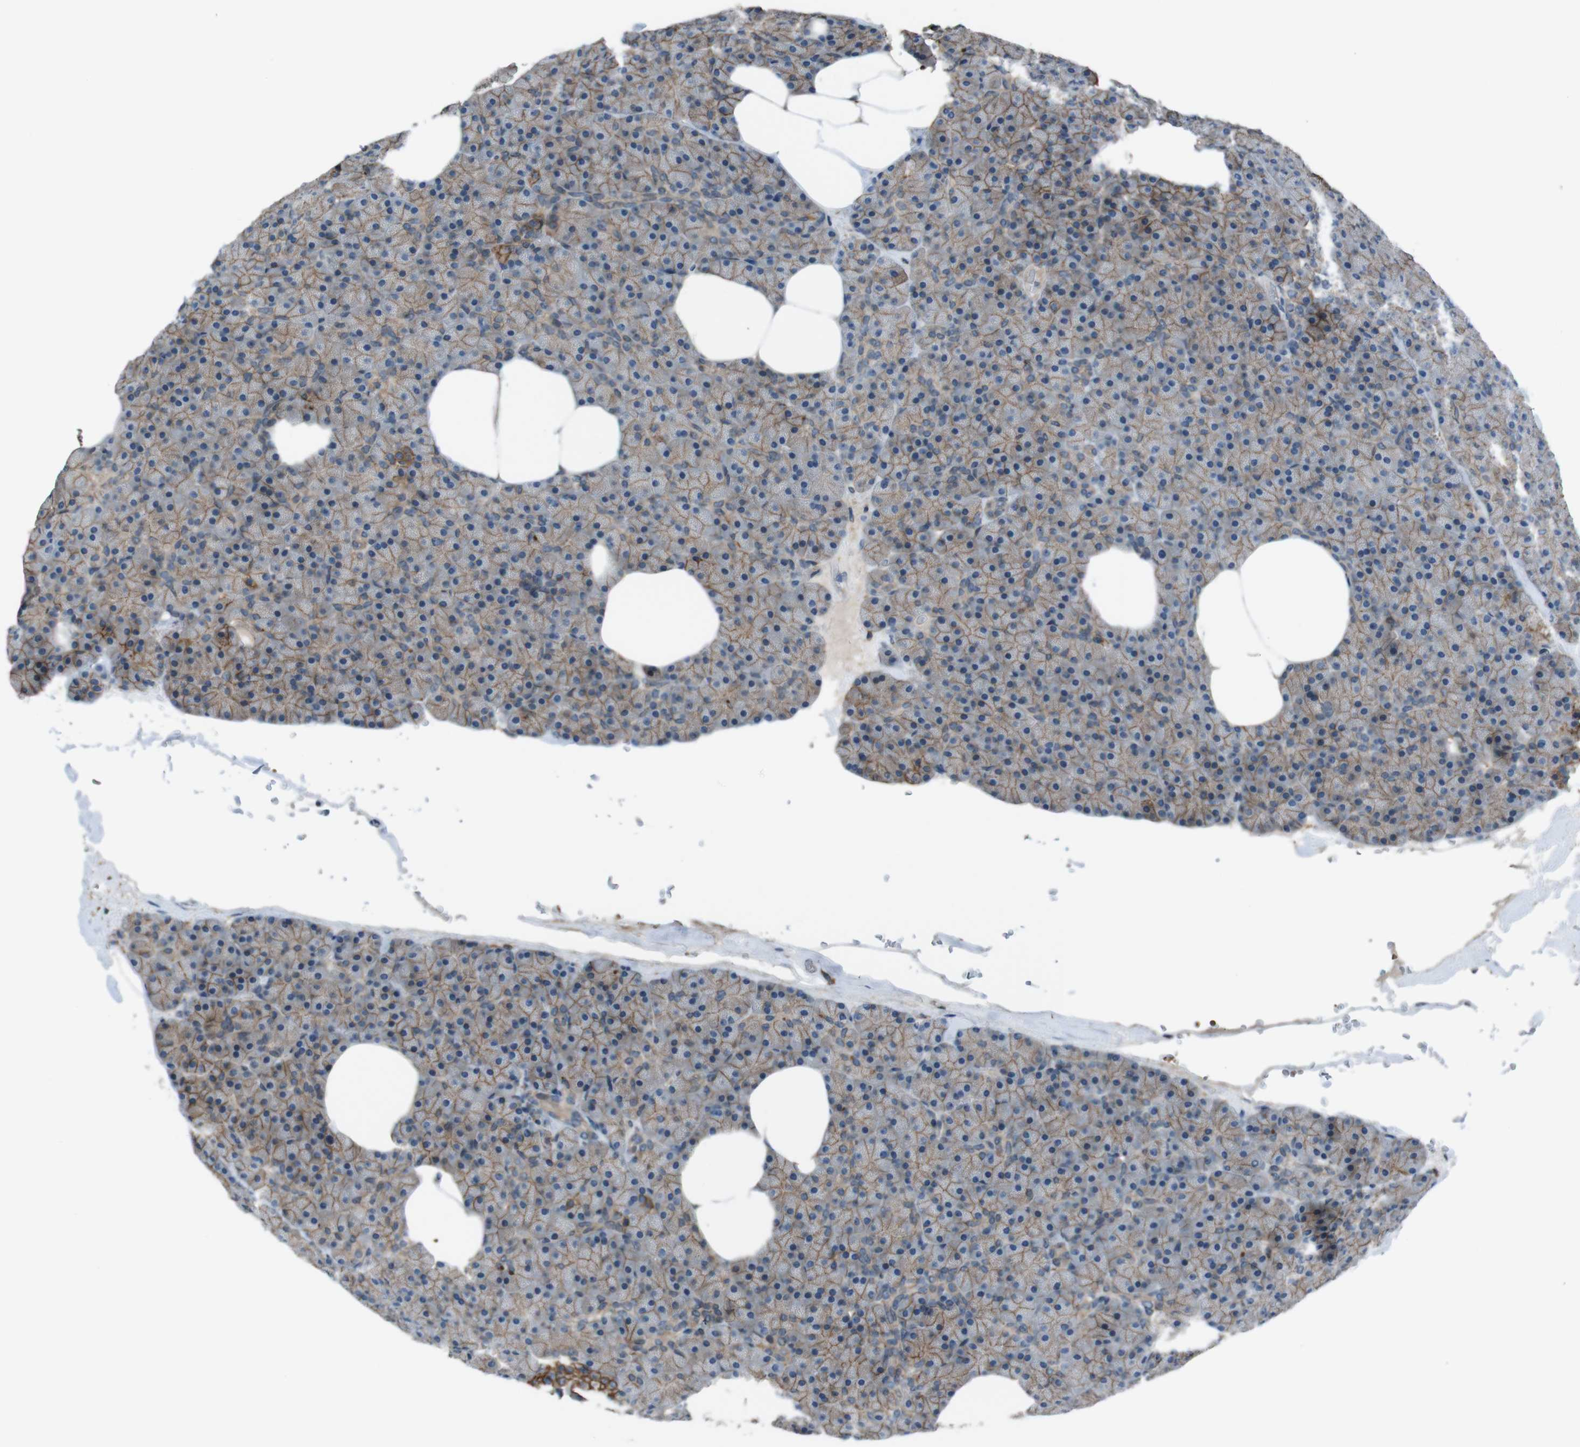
{"staining": {"intensity": "weak", "quantity": ">75%", "location": "cytoplasmic/membranous"}, "tissue": "pancreas", "cell_type": "Exocrine glandular cells", "image_type": "normal", "snomed": [{"axis": "morphology", "description": "Normal tissue, NOS"}, {"axis": "topography", "description": "Pancreas"}], "caption": "Protein staining reveals weak cytoplasmic/membranous expression in approximately >75% of exocrine glandular cells in unremarkable pancreas.", "gene": "ATP2B1", "patient": {"sex": "female", "age": 35}}